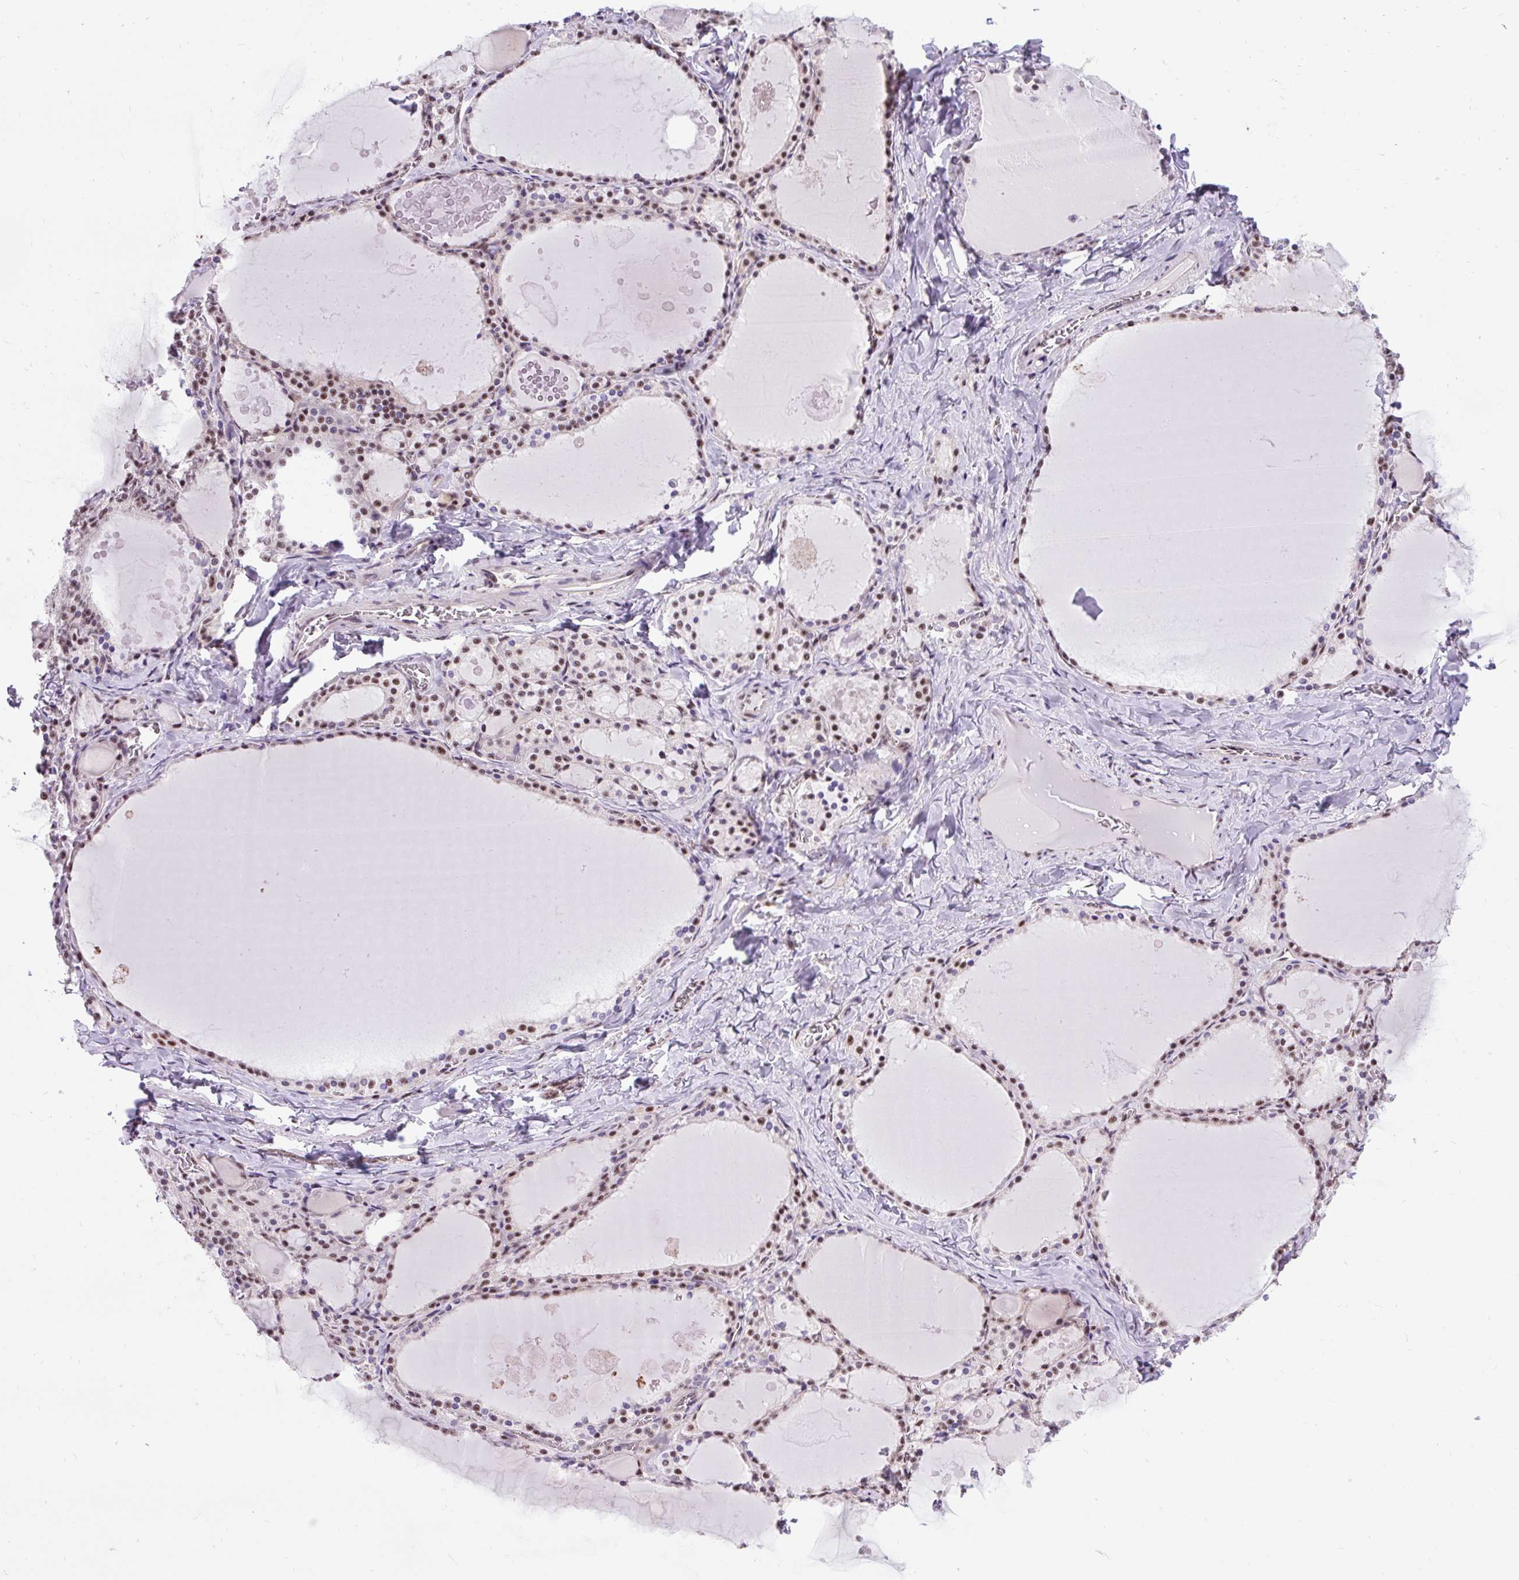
{"staining": {"intensity": "moderate", "quantity": ">75%", "location": "nuclear"}, "tissue": "thyroid gland", "cell_type": "Glandular cells", "image_type": "normal", "snomed": [{"axis": "morphology", "description": "Normal tissue, NOS"}, {"axis": "topography", "description": "Thyroid gland"}], "caption": "Thyroid gland stained with IHC shows moderate nuclear positivity in approximately >75% of glandular cells. The staining was performed using DAB (3,3'-diaminobenzidine) to visualize the protein expression in brown, while the nuclei were stained in blue with hematoxylin (Magnification: 20x).", "gene": "SMC5", "patient": {"sex": "male", "age": 56}}